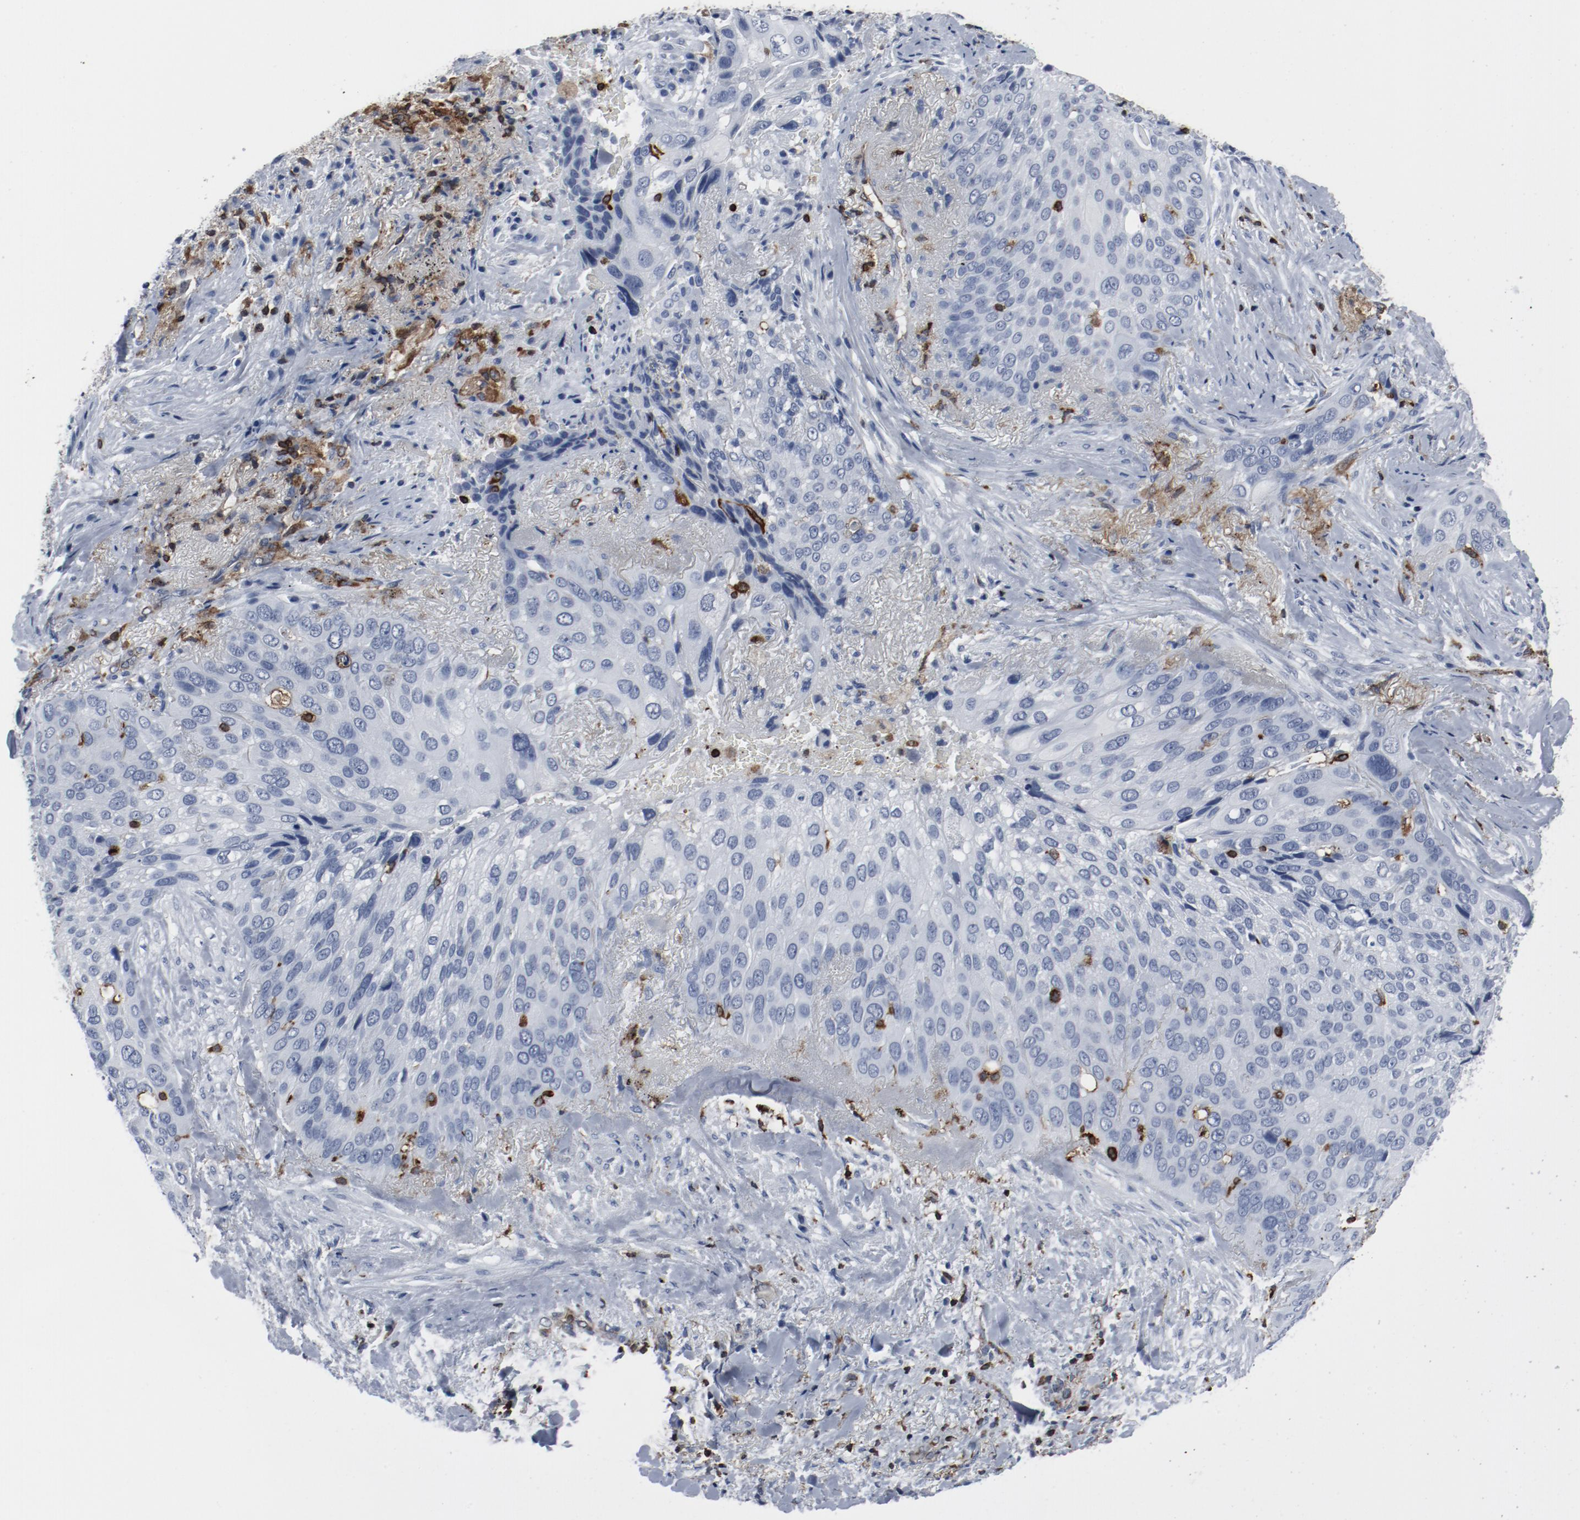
{"staining": {"intensity": "negative", "quantity": "none", "location": "none"}, "tissue": "lung cancer", "cell_type": "Tumor cells", "image_type": "cancer", "snomed": [{"axis": "morphology", "description": "Squamous cell carcinoma, NOS"}, {"axis": "topography", "description": "Lung"}], "caption": "Immunohistochemistry (IHC) of human lung squamous cell carcinoma reveals no expression in tumor cells. (DAB immunohistochemistry (IHC), high magnification).", "gene": "LCP2", "patient": {"sex": "male", "age": 54}}